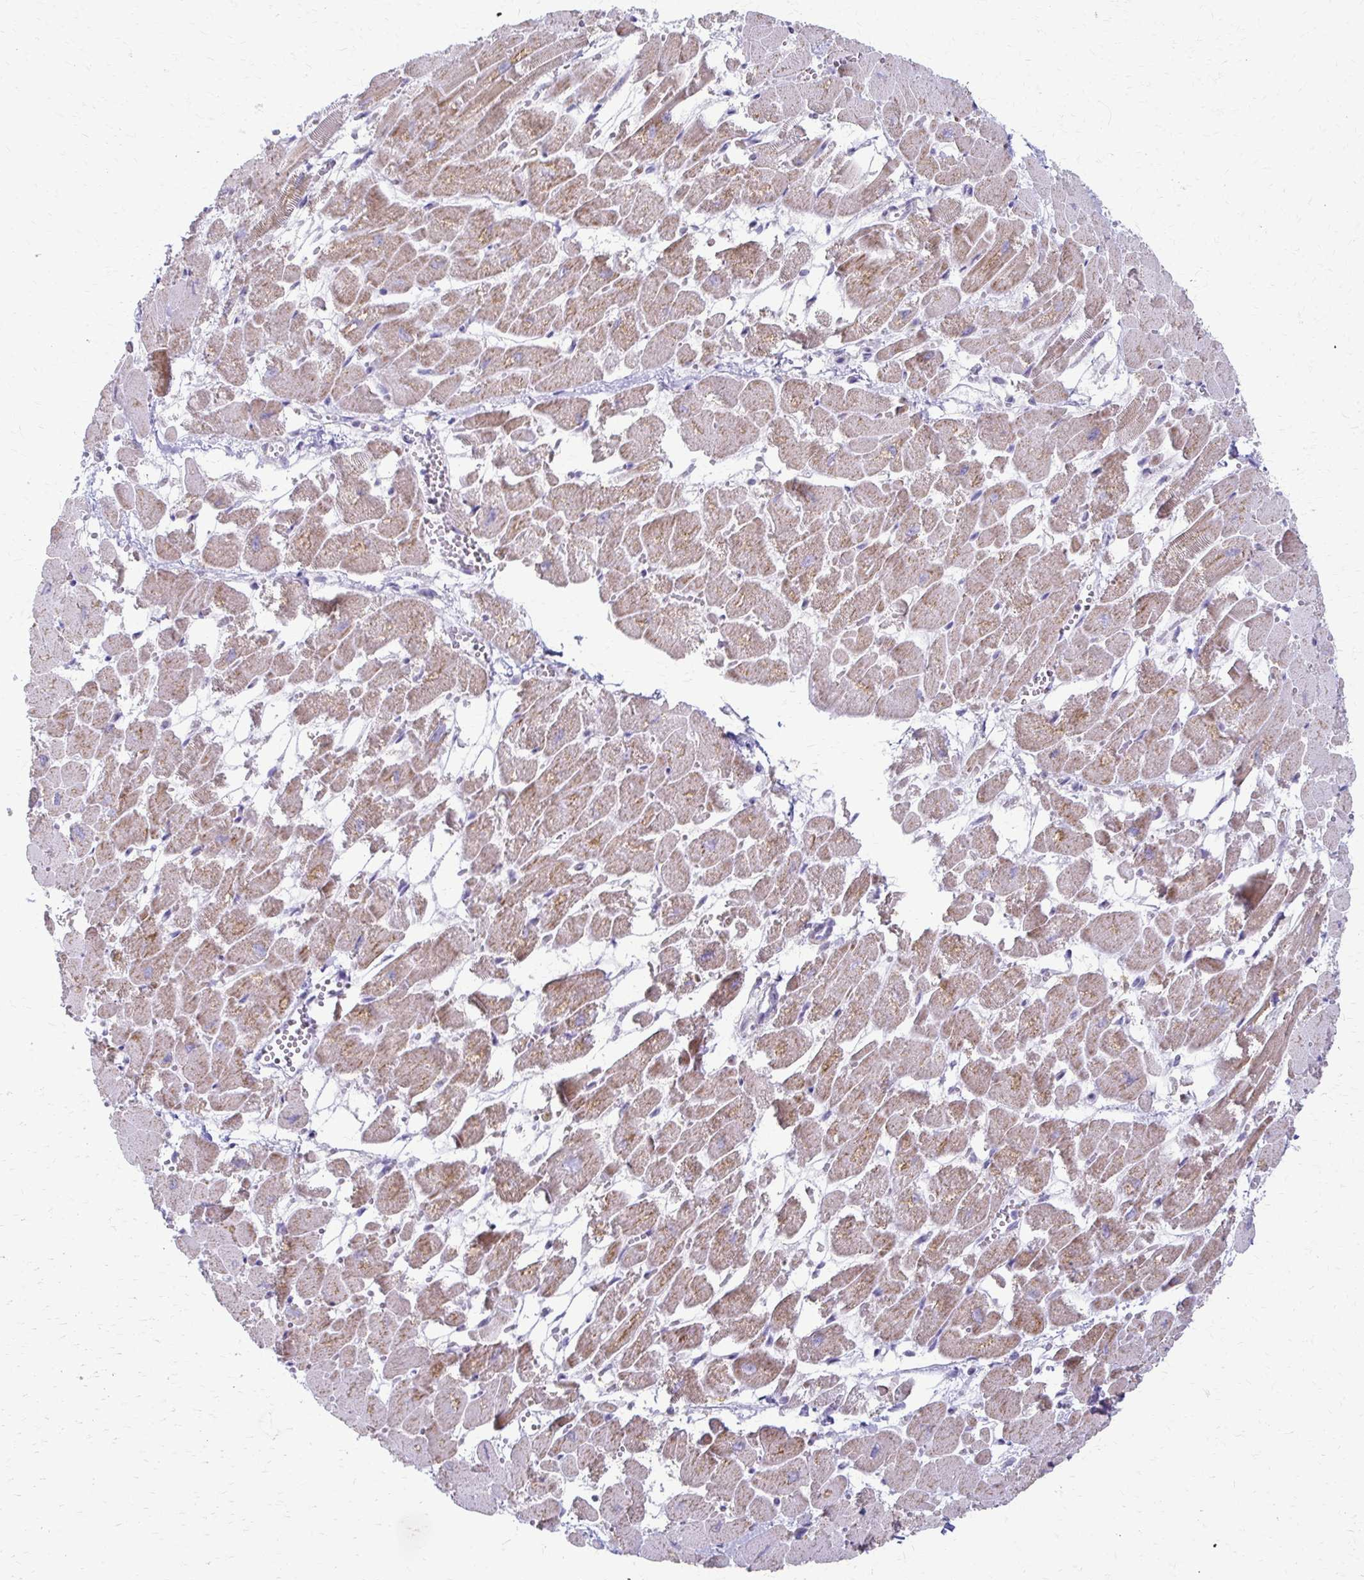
{"staining": {"intensity": "moderate", "quantity": "25%-75%", "location": "cytoplasmic/membranous"}, "tissue": "heart muscle", "cell_type": "Cardiomyocytes", "image_type": "normal", "snomed": [{"axis": "morphology", "description": "Normal tissue, NOS"}, {"axis": "topography", "description": "Heart"}], "caption": "A histopathology image of human heart muscle stained for a protein shows moderate cytoplasmic/membranous brown staining in cardiomyocytes. The protein is stained brown, and the nuclei are stained in blue (DAB IHC with brightfield microscopy, high magnification).", "gene": "FCGR2A", "patient": {"sex": "female", "age": 52}}